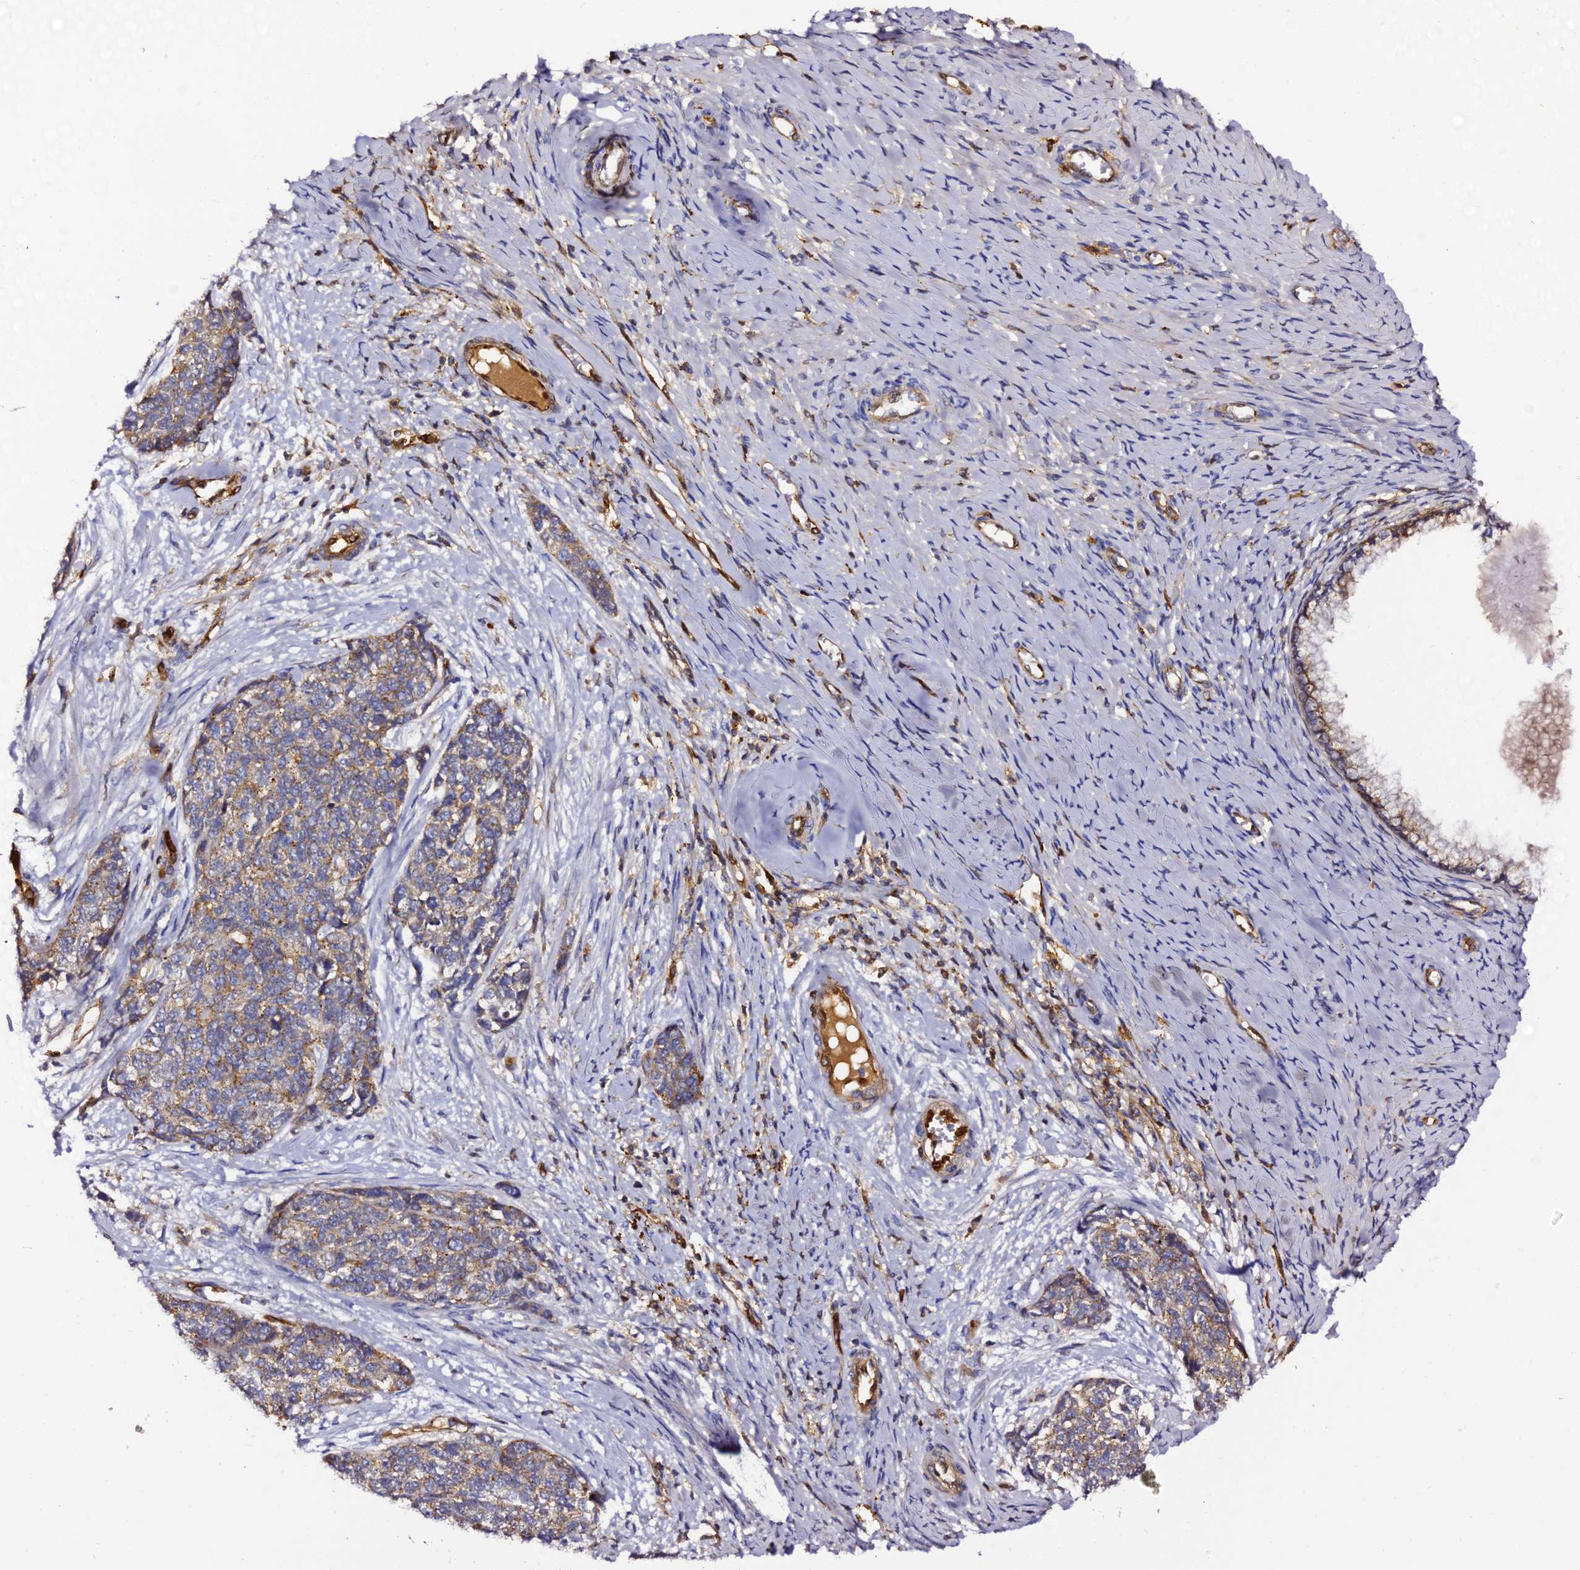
{"staining": {"intensity": "moderate", "quantity": "25%-75%", "location": "cytoplasmic/membranous"}, "tissue": "cervical cancer", "cell_type": "Tumor cells", "image_type": "cancer", "snomed": [{"axis": "morphology", "description": "Squamous cell carcinoma, NOS"}, {"axis": "topography", "description": "Cervix"}], "caption": "A micrograph showing moderate cytoplasmic/membranous positivity in approximately 25%-75% of tumor cells in cervical cancer, as visualized by brown immunohistochemical staining.", "gene": "TRPV2", "patient": {"sex": "female", "age": 63}}